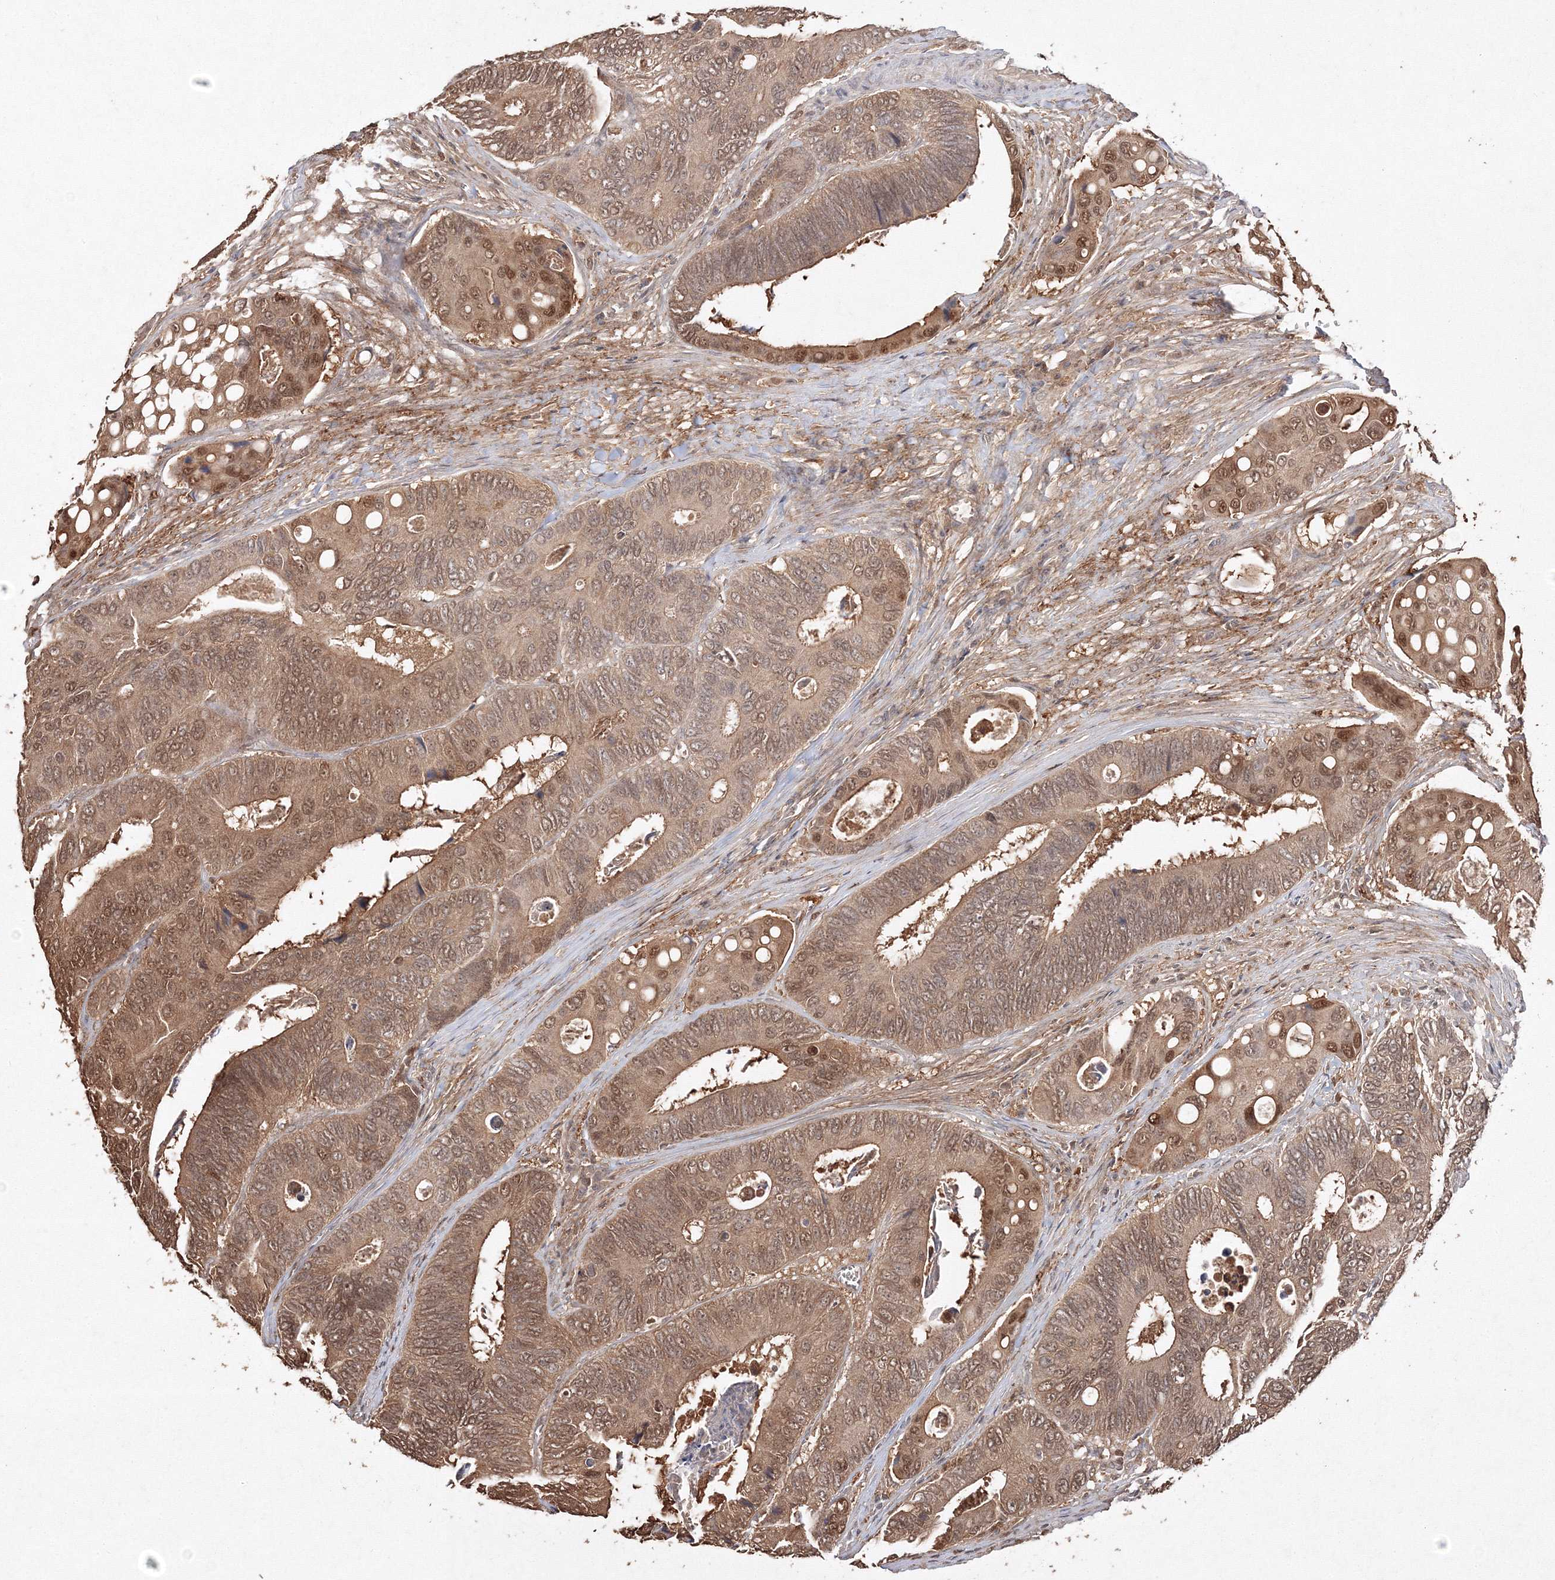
{"staining": {"intensity": "moderate", "quantity": ">75%", "location": "cytoplasmic/membranous,nuclear"}, "tissue": "colorectal cancer", "cell_type": "Tumor cells", "image_type": "cancer", "snomed": [{"axis": "morphology", "description": "Inflammation, NOS"}, {"axis": "morphology", "description": "Adenocarcinoma, NOS"}, {"axis": "topography", "description": "Colon"}], "caption": "A medium amount of moderate cytoplasmic/membranous and nuclear positivity is appreciated in approximately >75% of tumor cells in adenocarcinoma (colorectal) tissue.", "gene": "S100A11", "patient": {"sex": "male", "age": 72}}